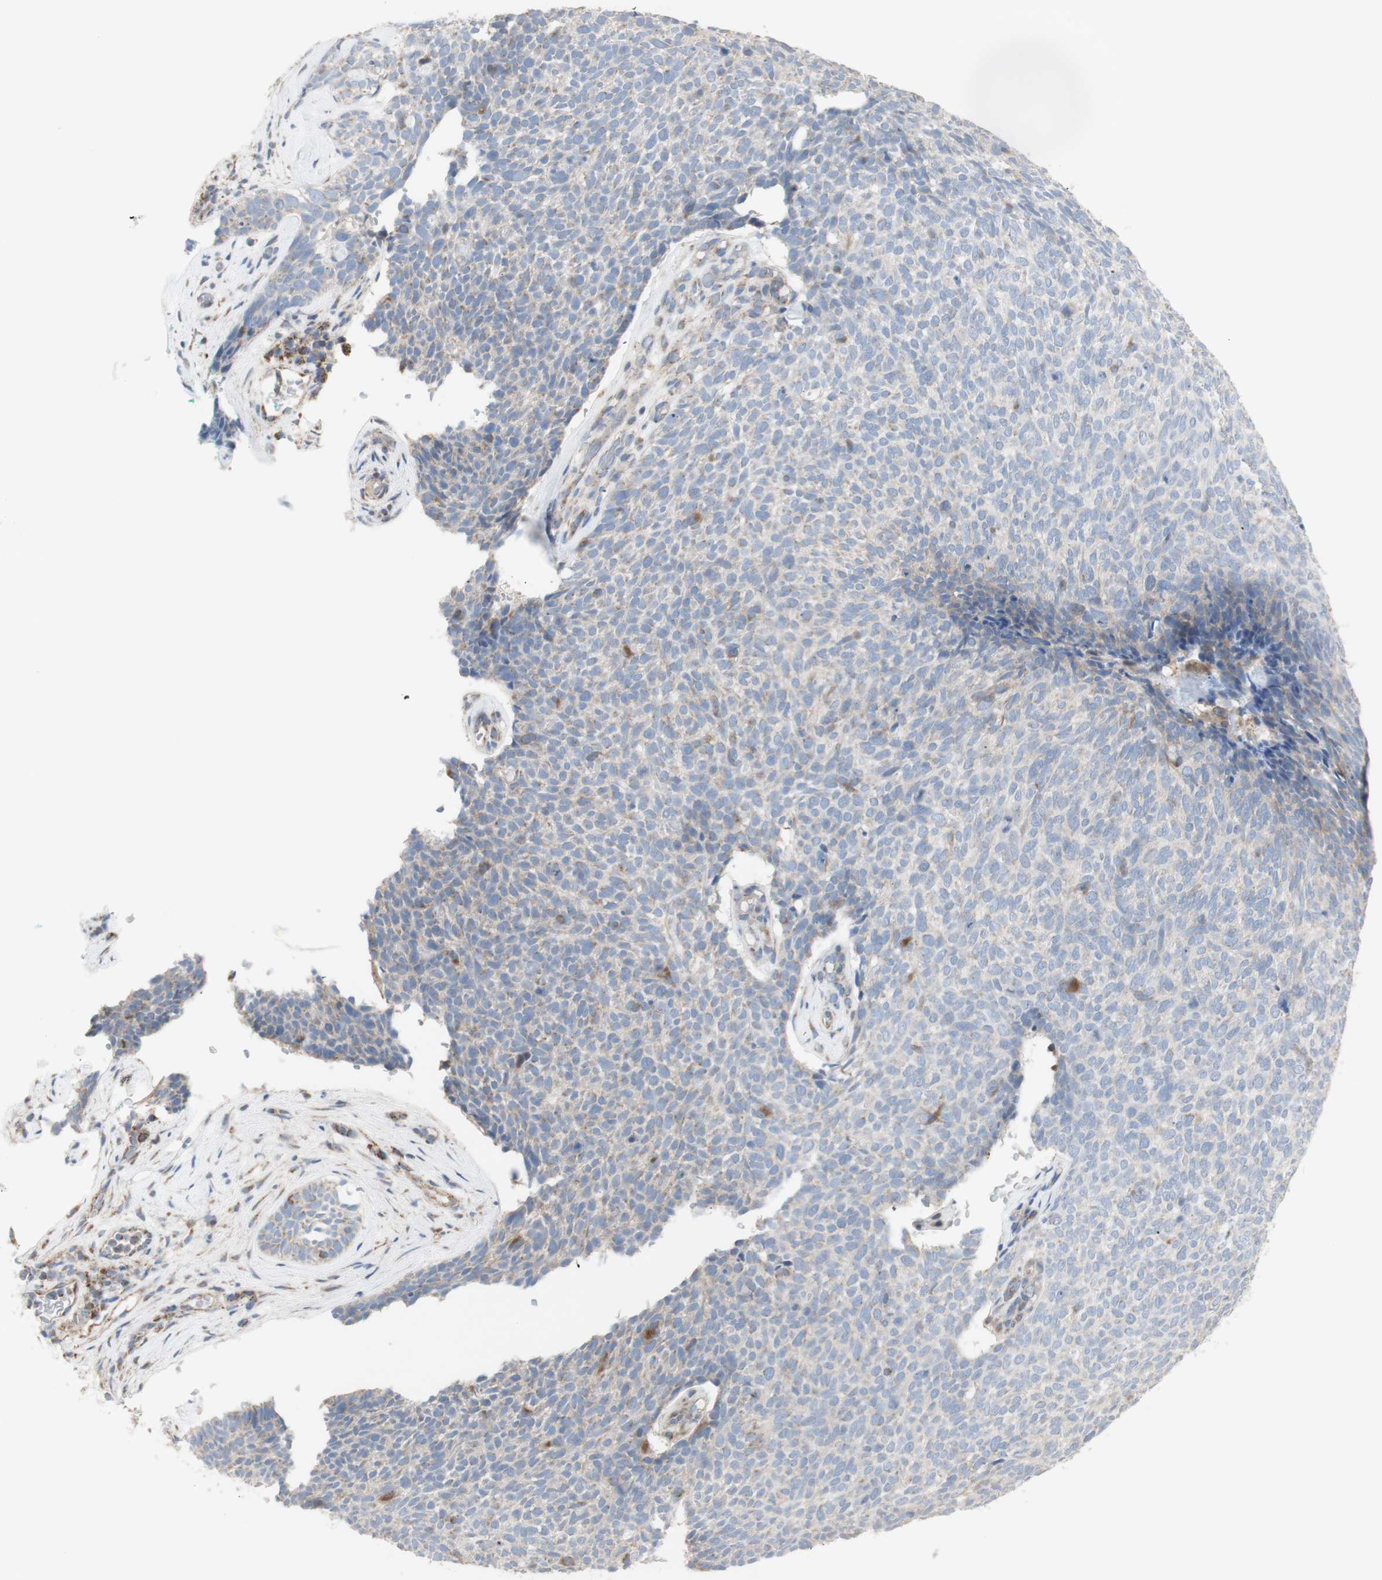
{"staining": {"intensity": "weak", "quantity": "<25%", "location": "cytoplasmic/membranous"}, "tissue": "skin cancer", "cell_type": "Tumor cells", "image_type": "cancer", "snomed": [{"axis": "morphology", "description": "Basal cell carcinoma"}, {"axis": "topography", "description": "Skin"}], "caption": "Immunohistochemical staining of human skin basal cell carcinoma demonstrates no significant staining in tumor cells.", "gene": "C3orf52", "patient": {"sex": "female", "age": 84}}